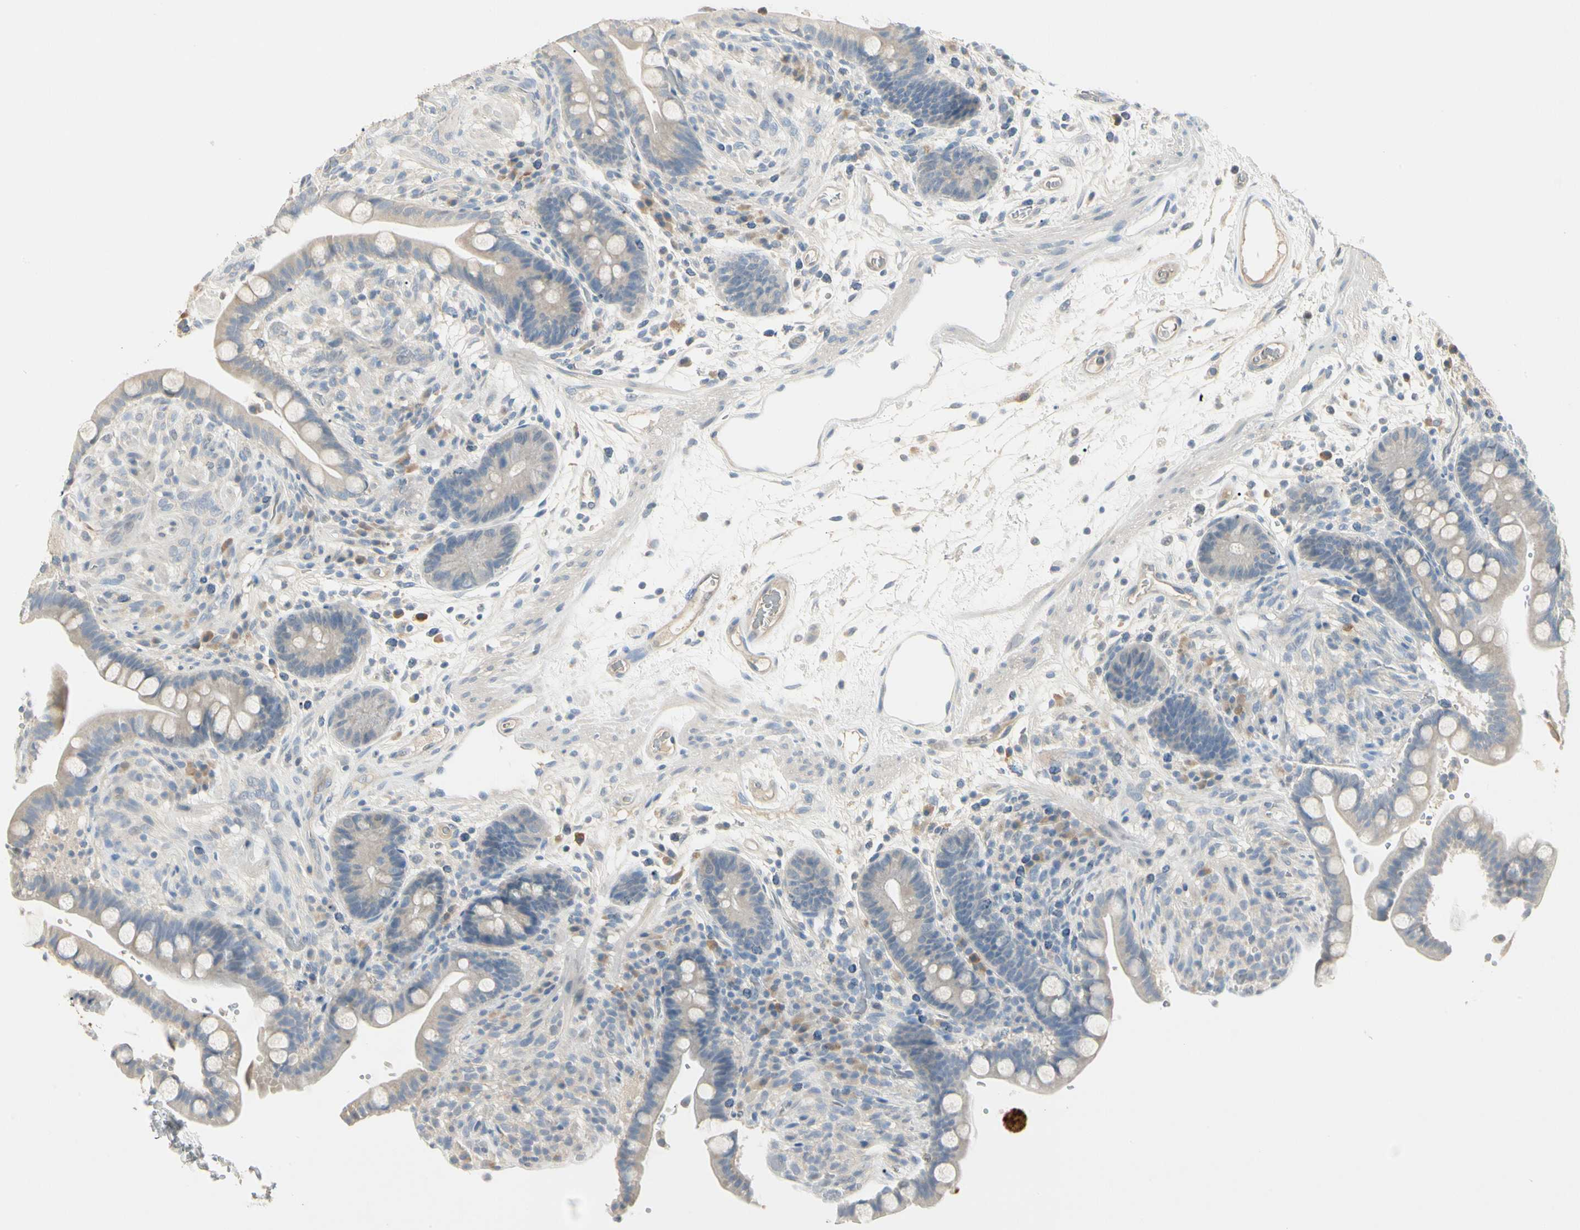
{"staining": {"intensity": "weak", "quantity": "25%-75%", "location": "cytoplasmic/membranous"}, "tissue": "colon", "cell_type": "Endothelial cells", "image_type": "normal", "snomed": [{"axis": "morphology", "description": "Normal tissue, NOS"}, {"axis": "topography", "description": "Colon"}], "caption": "This is a micrograph of IHC staining of unremarkable colon, which shows weak staining in the cytoplasmic/membranous of endothelial cells.", "gene": "PRSS21", "patient": {"sex": "male", "age": 73}}